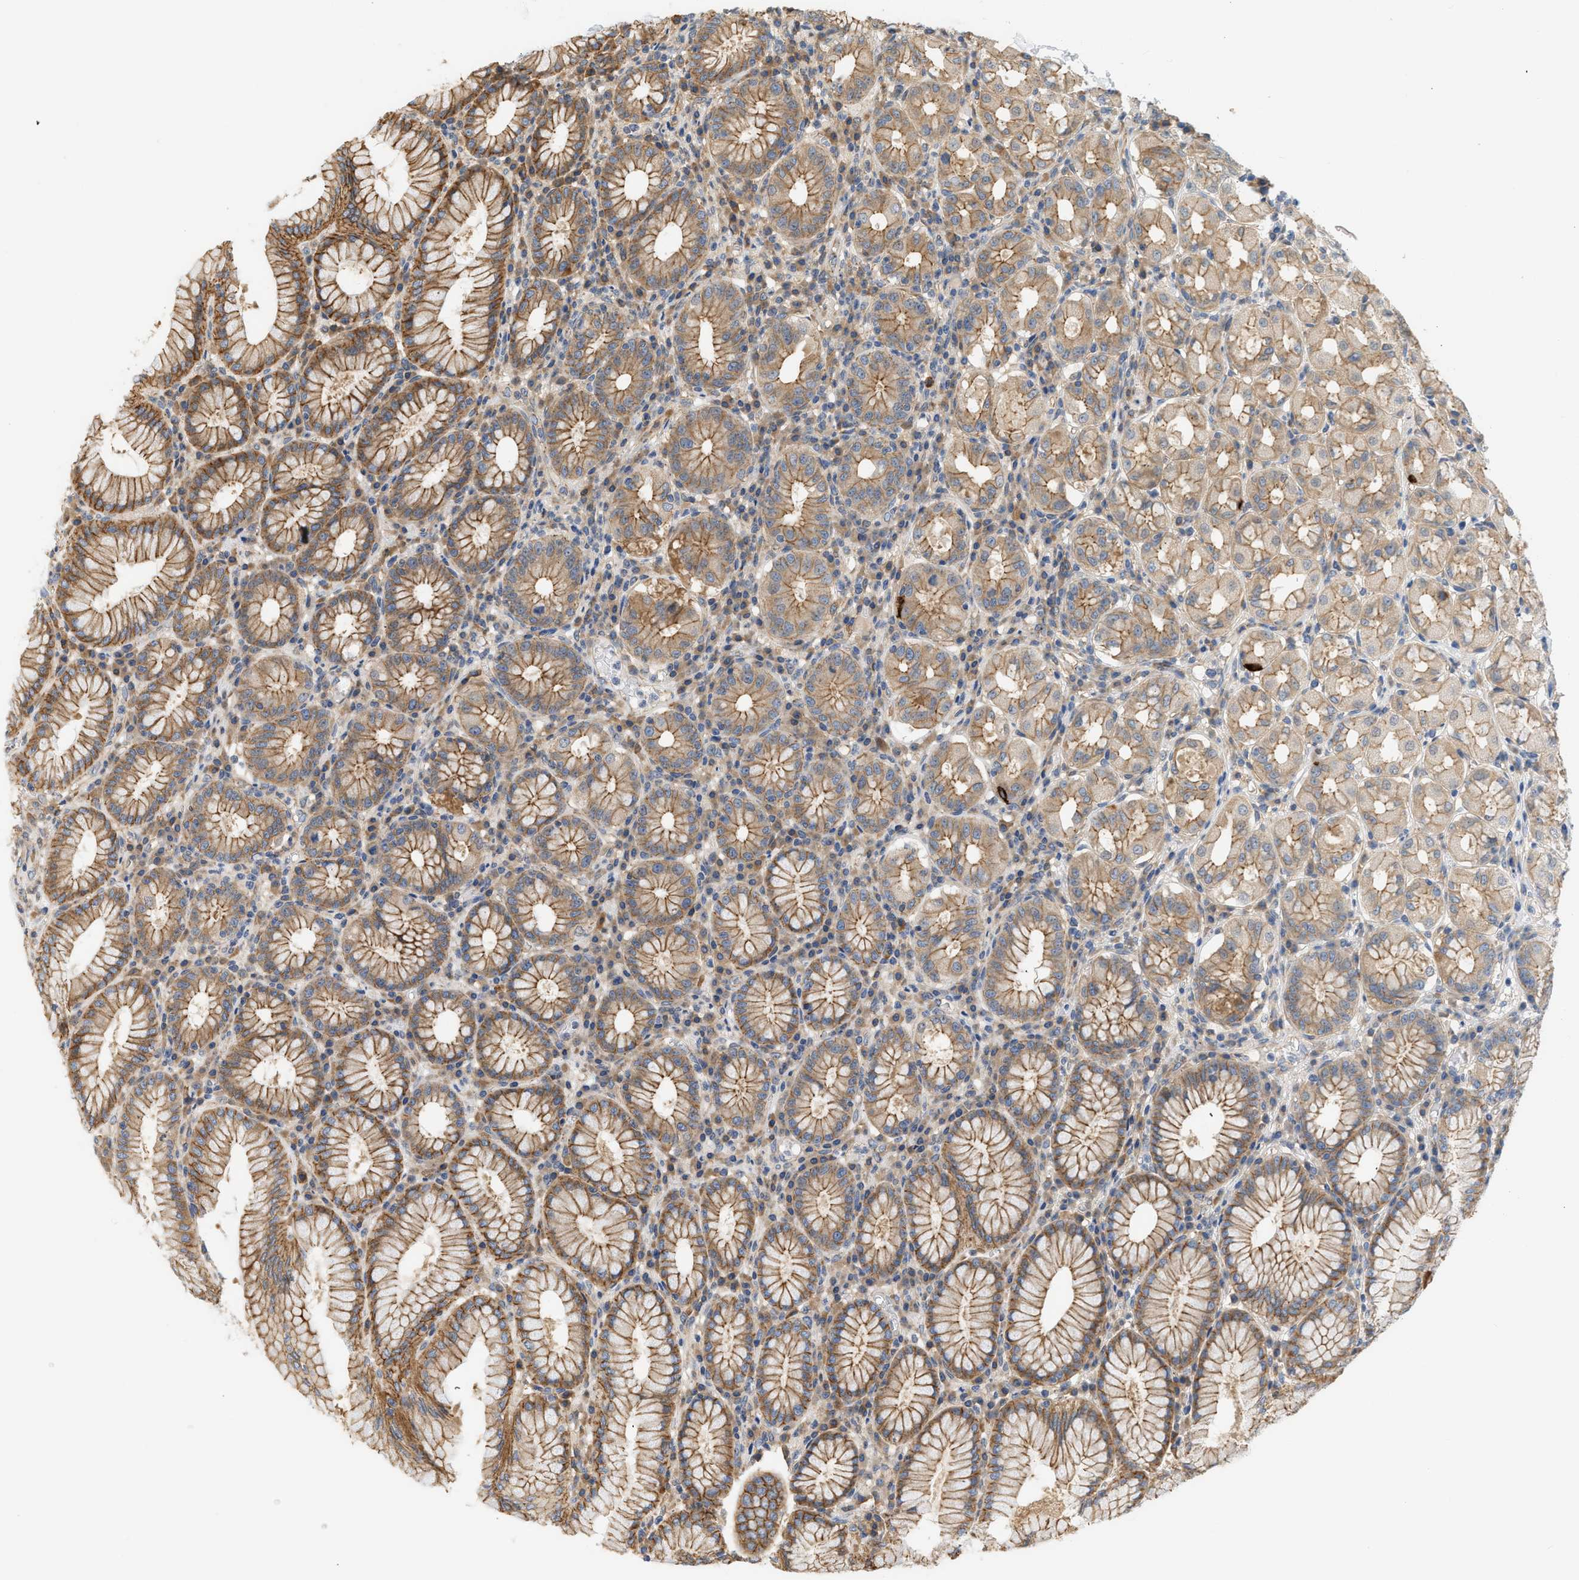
{"staining": {"intensity": "moderate", "quantity": ">75%", "location": "cytoplasmic/membranous"}, "tissue": "stomach", "cell_type": "Glandular cells", "image_type": "normal", "snomed": [{"axis": "morphology", "description": "Normal tissue, NOS"}, {"axis": "topography", "description": "Stomach"}, {"axis": "topography", "description": "Stomach, lower"}], "caption": "Stomach stained with immunohistochemistry (IHC) demonstrates moderate cytoplasmic/membranous staining in approximately >75% of glandular cells. (Stains: DAB in brown, nuclei in blue, Microscopy: brightfield microscopy at high magnification).", "gene": "CTXN1", "patient": {"sex": "female", "age": 56}}